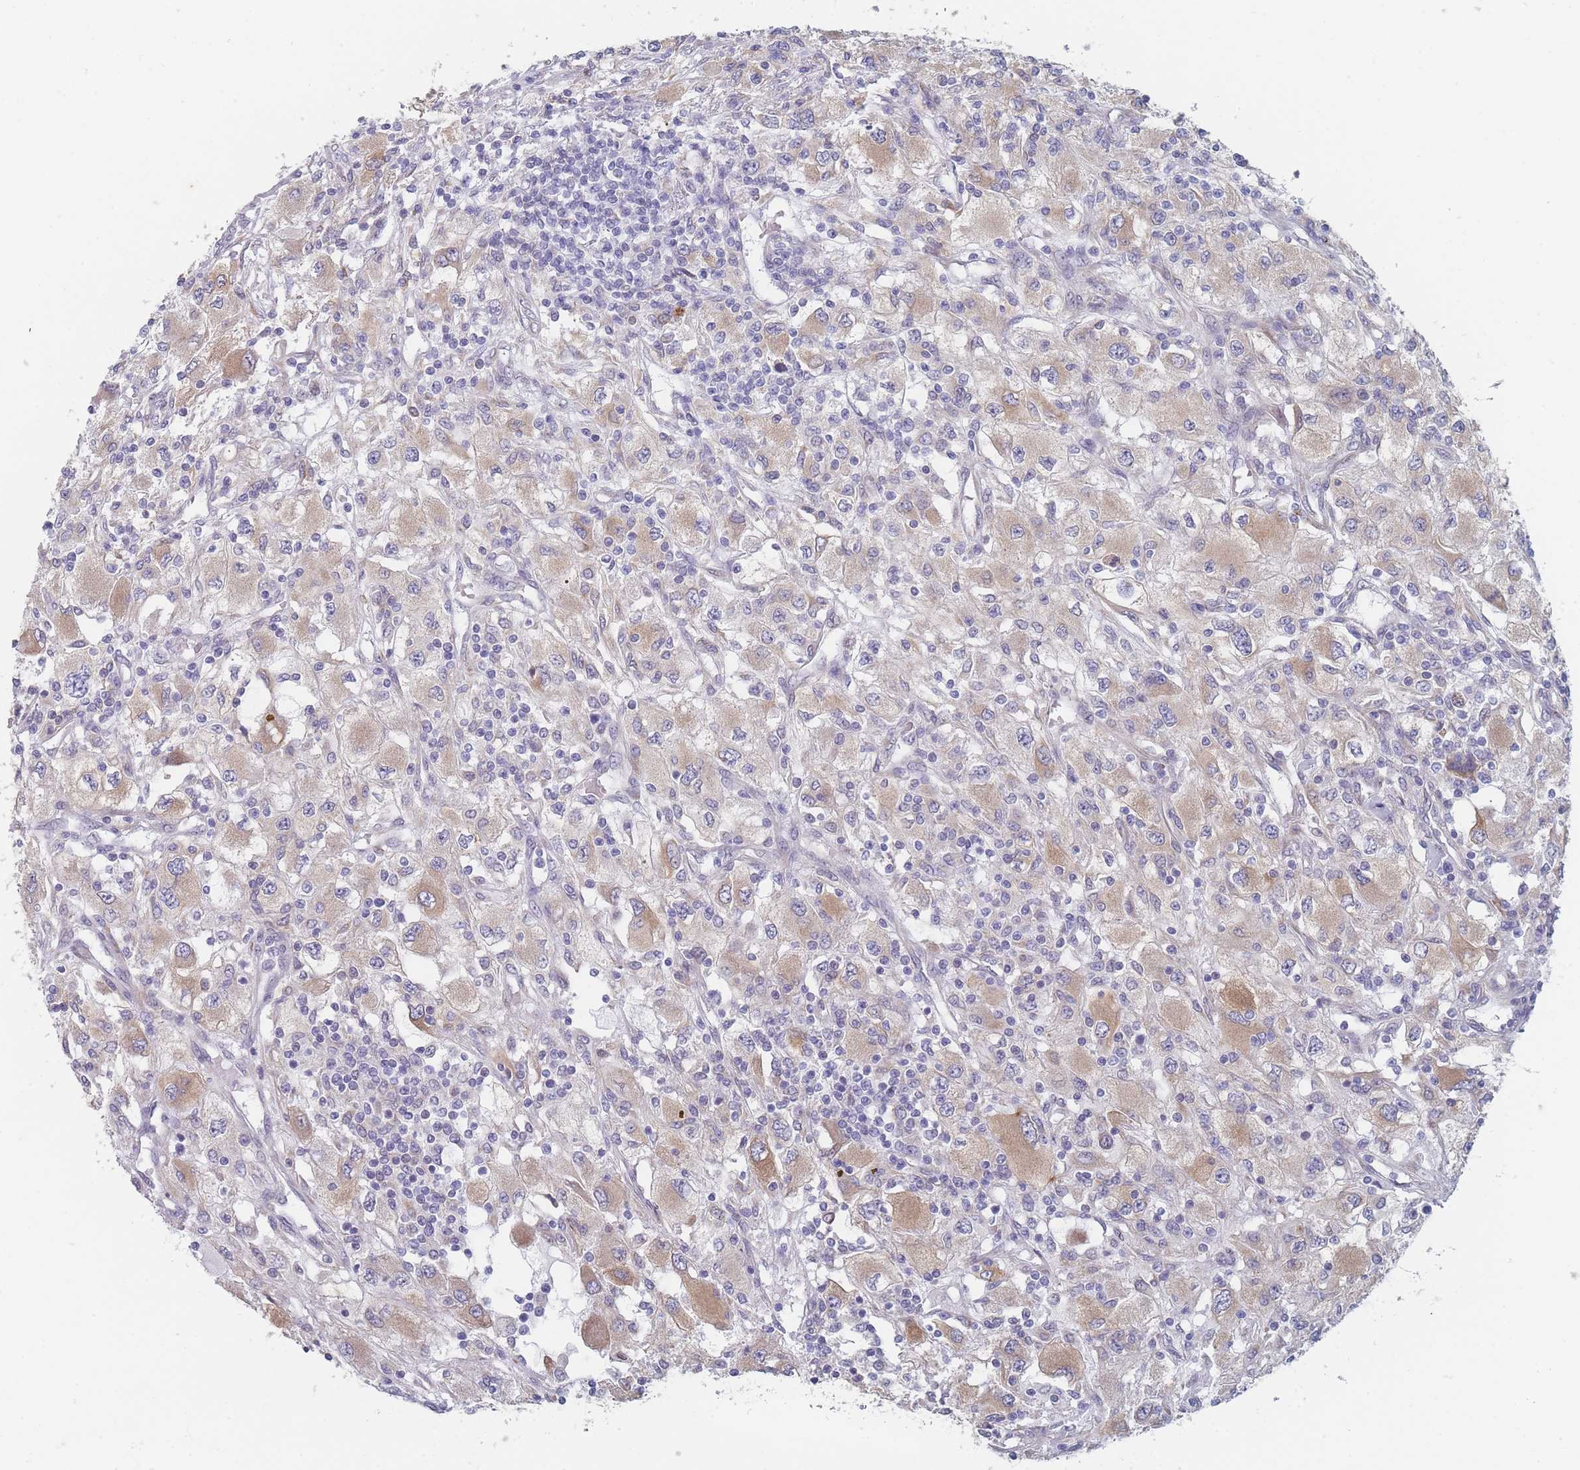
{"staining": {"intensity": "weak", "quantity": "25%-75%", "location": "cytoplasmic/membranous"}, "tissue": "renal cancer", "cell_type": "Tumor cells", "image_type": "cancer", "snomed": [{"axis": "morphology", "description": "Adenocarcinoma, NOS"}, {"axis": "topography", "description": "Kidney"}], "caption": "This photomicrograph demonstrates immunohistochemistry (IHC) staining of renal adenocarcinoma, with low weak cytoplasmic/membranous positivity in about 25%-75% of tumor cells.", "gene": "TMED10", "patient": {"sex": "female", "age": 67}}